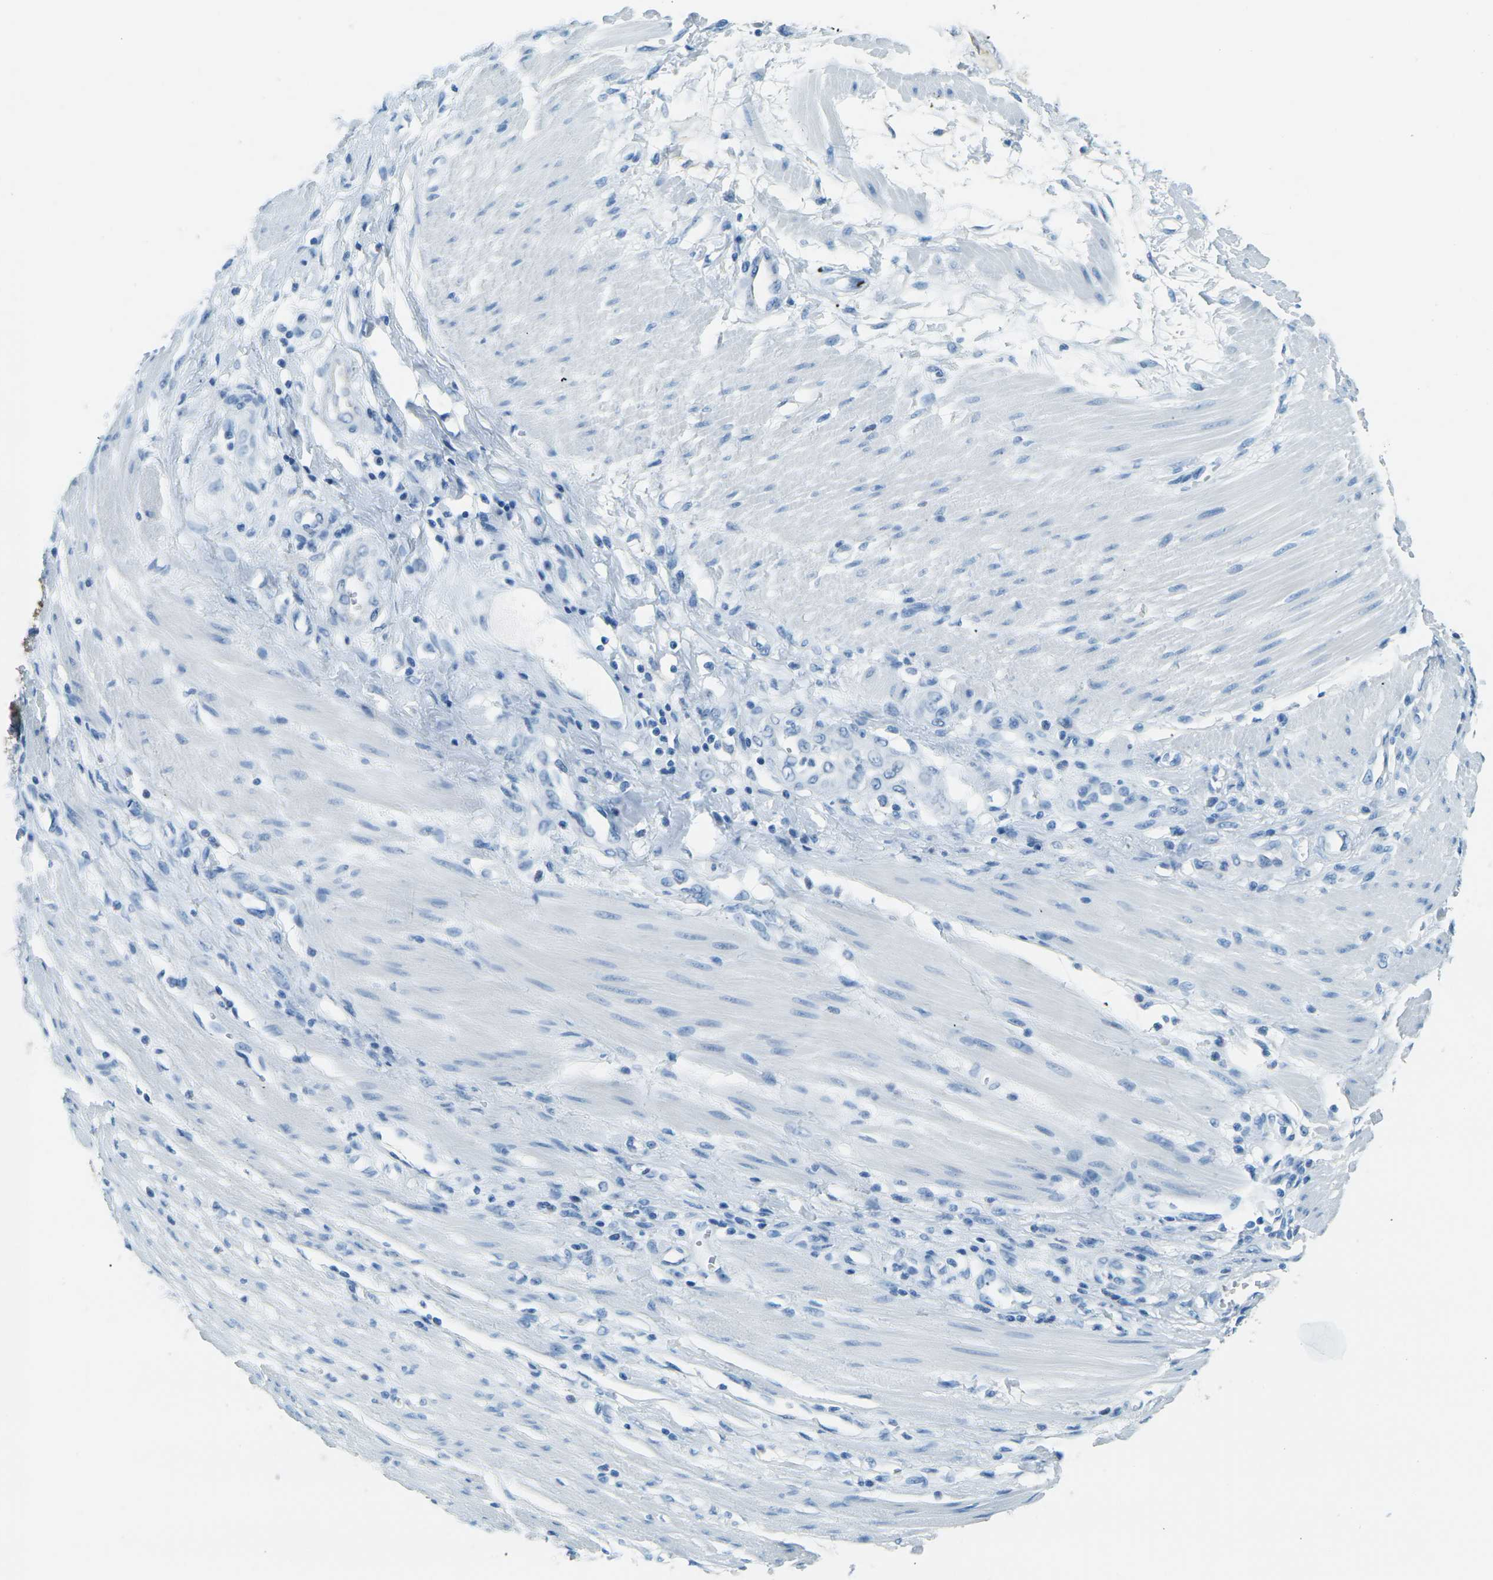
{"staining": {"intensity": "negative", "quantity": "none", "location": "none"}, "tissue": "pancreatic cancer", "cell_type": "Tumor cells", "image_type": "cancer", "snomed": [{"axis": "morphology", "description": "Adenocarcinoma, NOS"}, {"axis": "topography", "description": "Pancreas"}], "caption": "High magnification brightfield microscopy of pancreatic cancer stained with DAB (brown) and counterstained with hematoxylin (blue): tumor cells show no significant positivity.", "gene": "OCLN", "patient": {"sex": "female", "age": 75}}